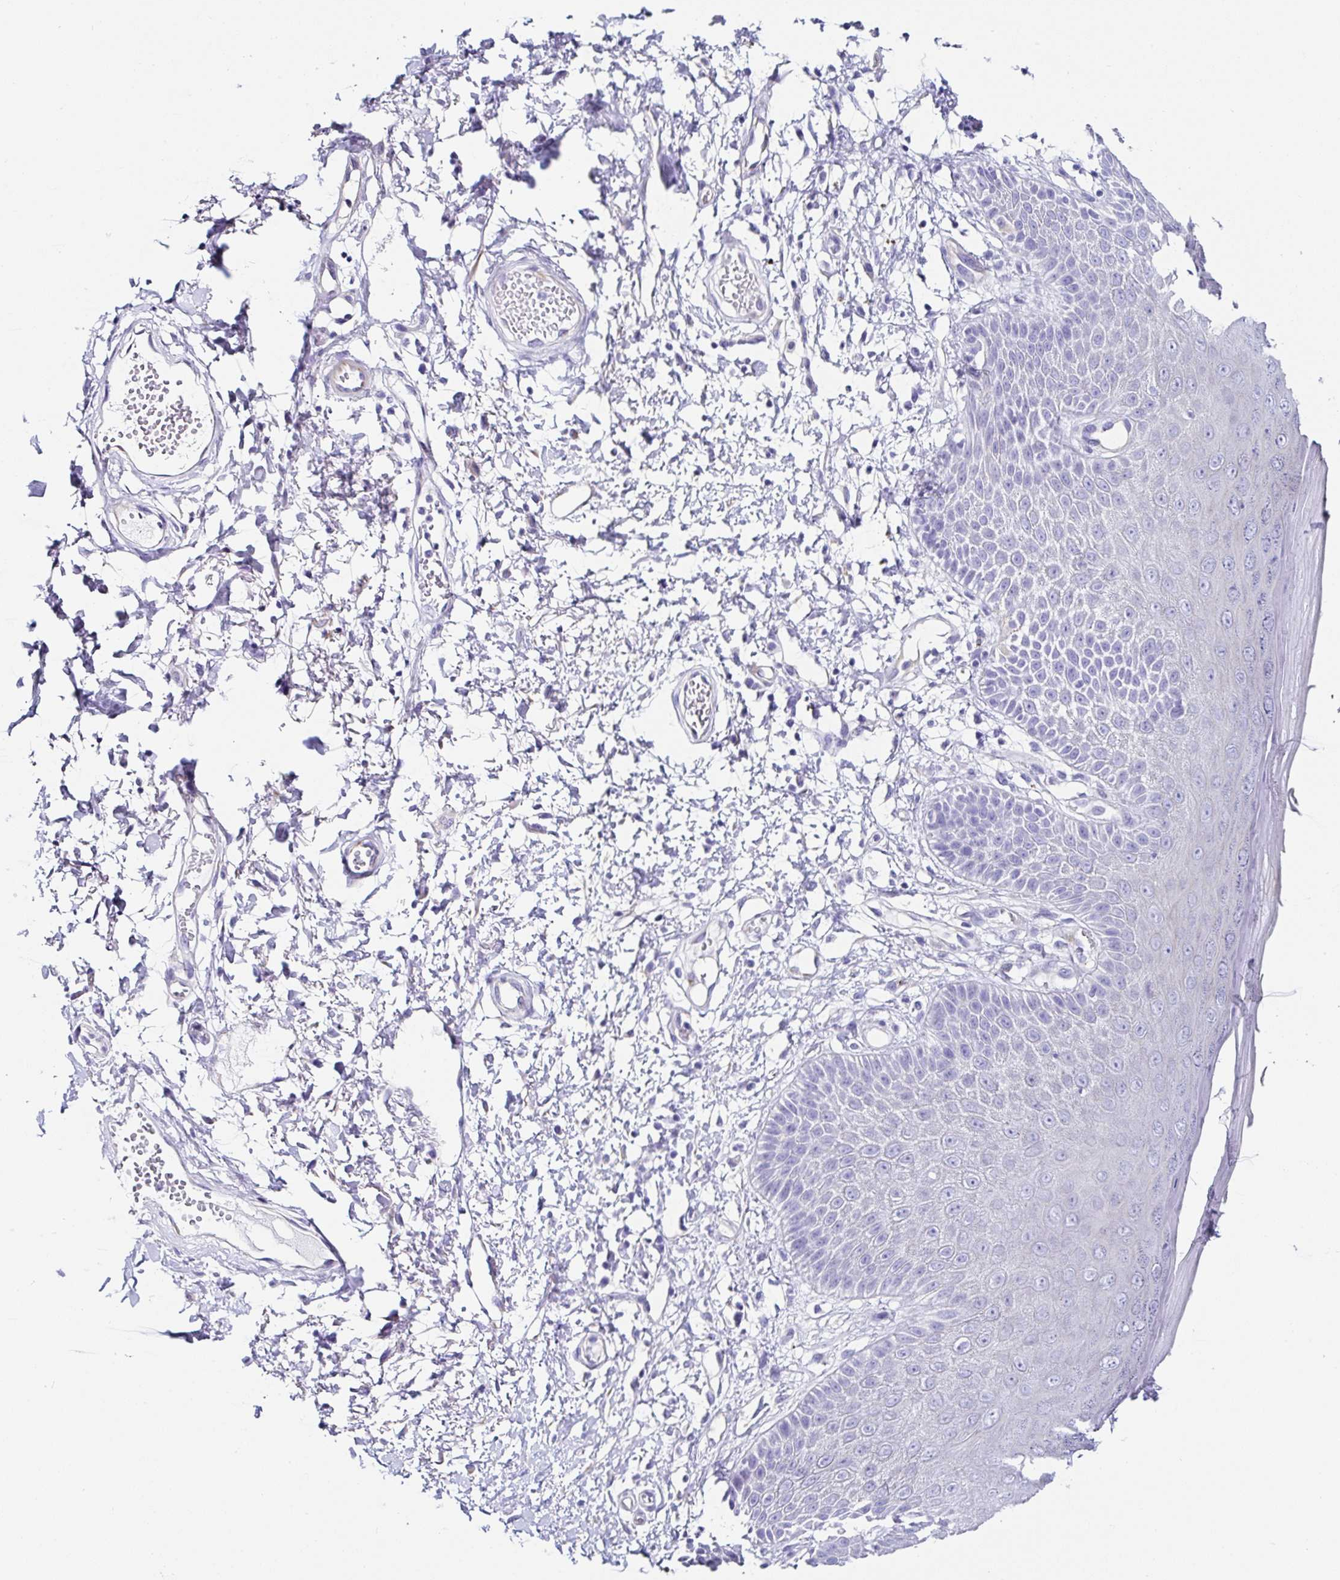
{"staining": {"intensity": "negative", "quantity": "none", "location": "none"}, "tissue": "skin", "cell_type": "Epidermal cells", "image_type": "normal", "snomed": [{"axis": "morphology", "description": "Normal tissue, NOS"}, {"axis": "topography", "description": "Anal"}, {"axis": "topography", "description": "Peripheral nerve tissue"}], "caption": "This micrograph is of unremarkable skin stained with immunohistochemistry (IHC) to label a protein in brown with the nuclei are counter-stained blue. There is no positivity in epidermal cells.", "gene": "TMPRSS11E", "patient": {"sex": "male", "age": 78}}